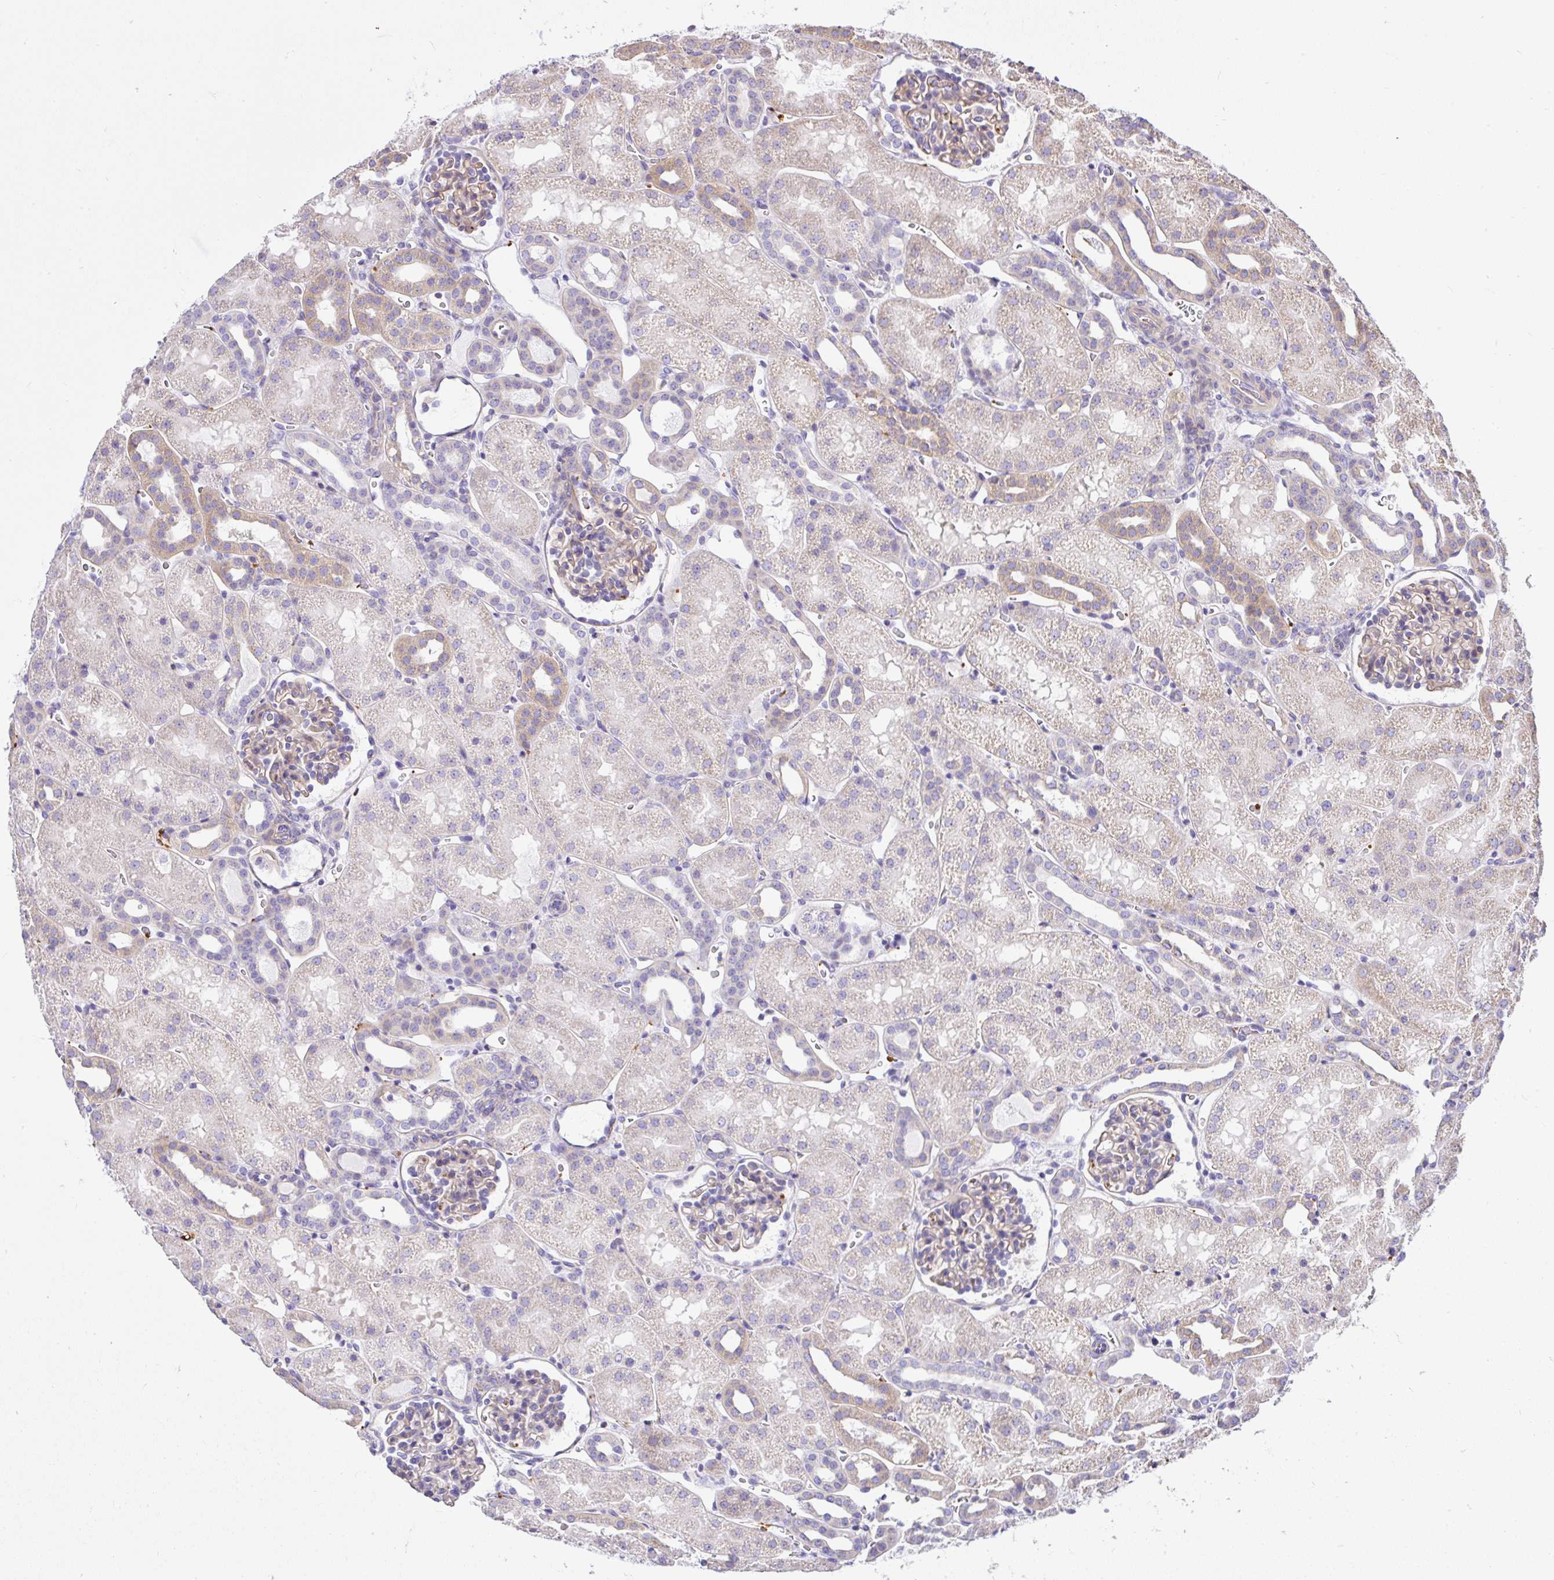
{"staining": {"intensity": "weak", "quantity": "25%-75%", "location": "cytoplasmic/membranous"}, "tissue": "kidney", "cell_type": "Cells in glomeruli", "image_type": "normal", "snomed": [{"axis": "morphology", "description": "Normal tissue, NOS"}, {"axis": "topography", "description": "Kidney"}], "caption": "The micrograph reveals staining of normal kidney, revealing weak cytoplasmic/membranous protein positivity (brown color) within cells in glomeruli.", "gene": "CCDC142", "patient": {"sex": "male", "age": 2}}